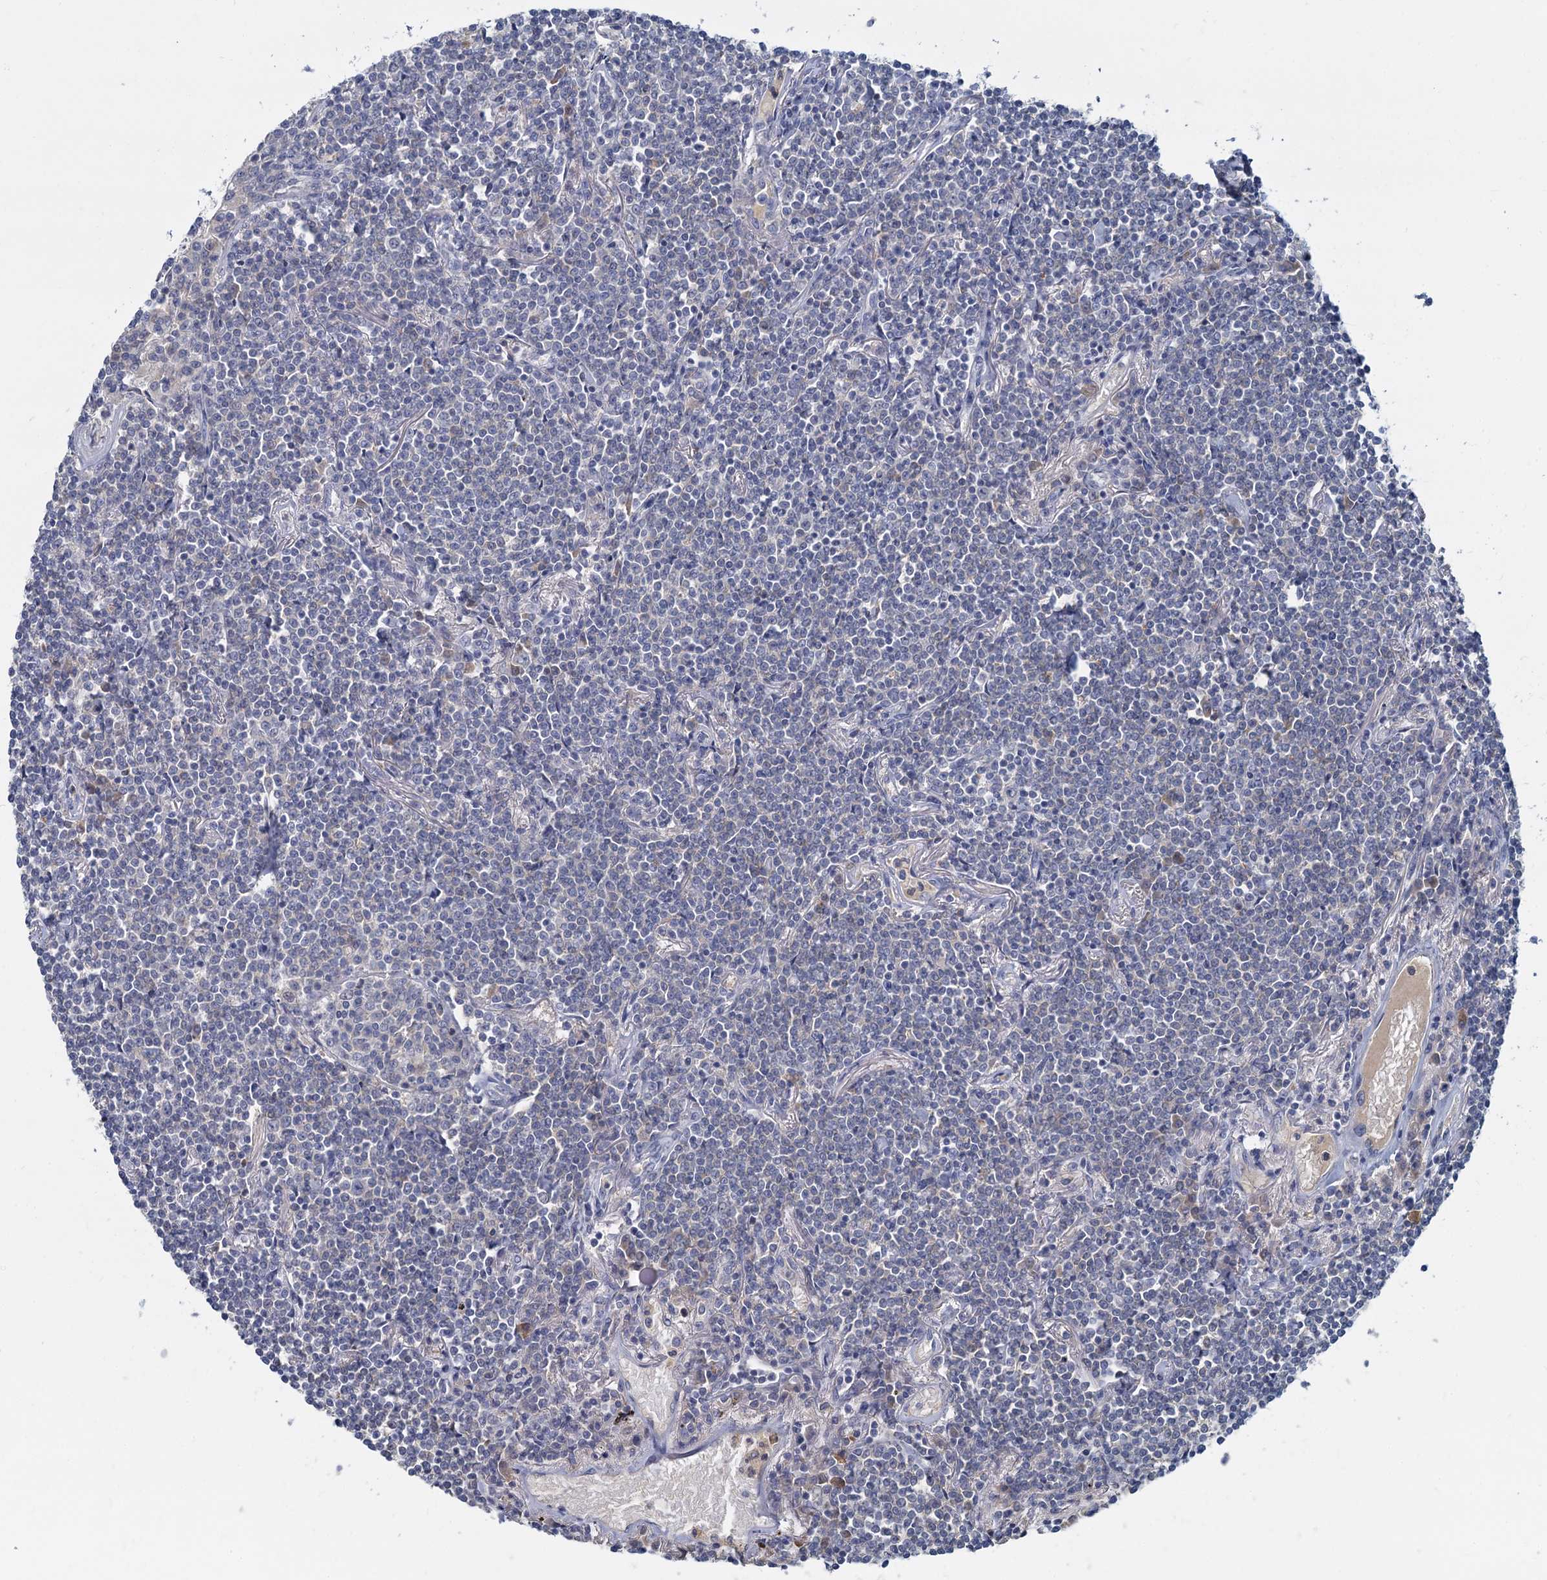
{"staining": {"intensity": "negative", "quantity": "none", "location": "none"}, "tissue": "lymphoma", "cell_type": "Tumor cells", "image_type": "cancer", "snomed": [{"axis": "morphology", "description": "Malignant lymphoma, non-Hodgkin's type, Low grade"}, {"axis": "topography", "description": "Lung"}], "caption": "Tumor cells show no significant protein staining in lymphoma. (Brightfield microscopy of DAB (3,3'-diaminobenzidine) immunohistochemistry (IHC) at high magnification).", "gene": "ACSM3", "patient": {"sex": "female", "age": 71}}